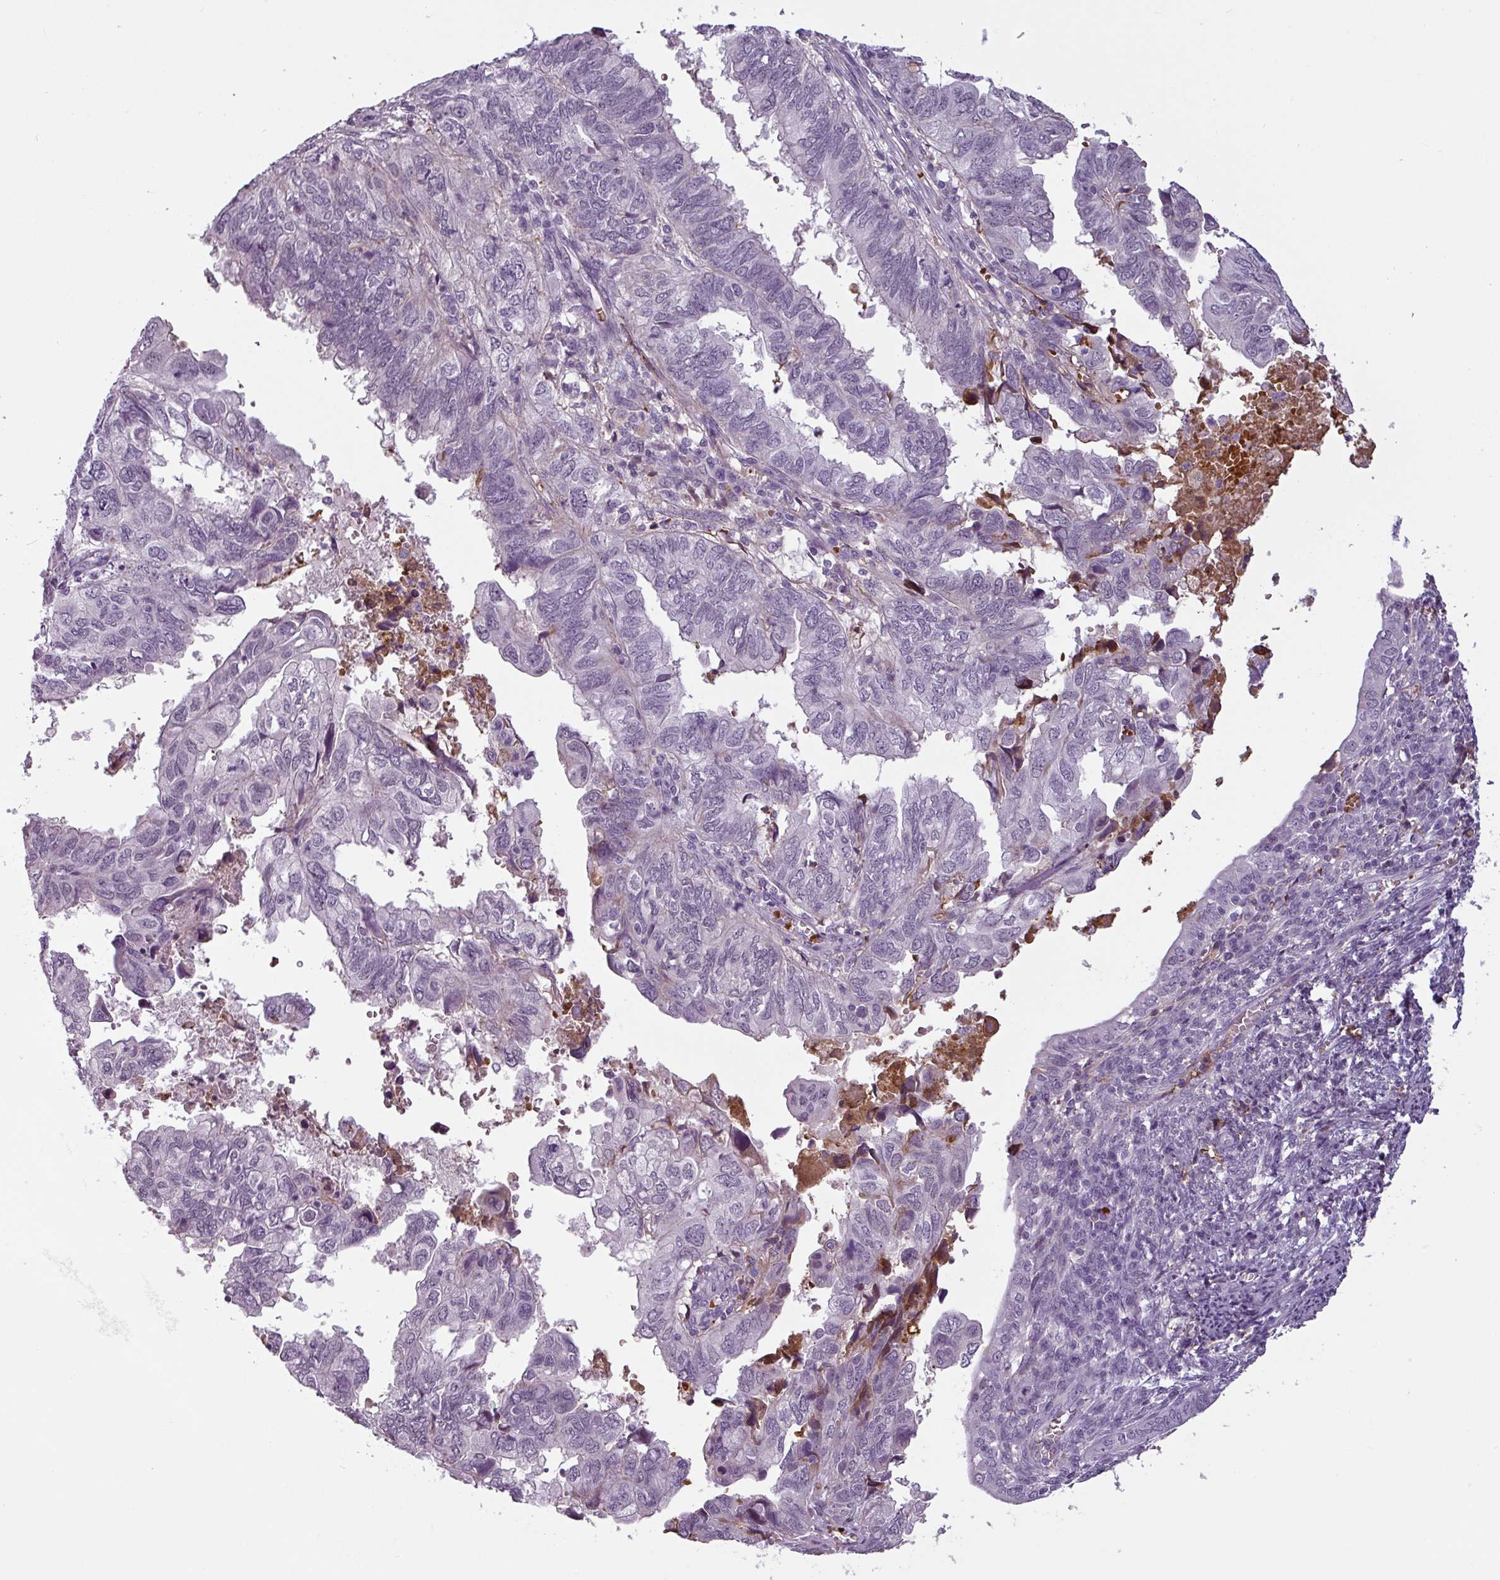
{"staining": {"intensity": "negative", "quantity": "none", "location": "none"}, "tissue": "endometrial cancer", "cell_type": "Tumor cells", "image_type": "cancer", "snomed": [{"axis": "morphology", "description": "Adenocarcinoma, NOS"}, {"axis": "topography", "description": "Uterus"}], "caption": "Endometrial adenocarcinoma stained for a protein using IHC reveals no expression tumor cells.", "gene": "APOC1", "patient": {"sex": "female", "age": 77}}